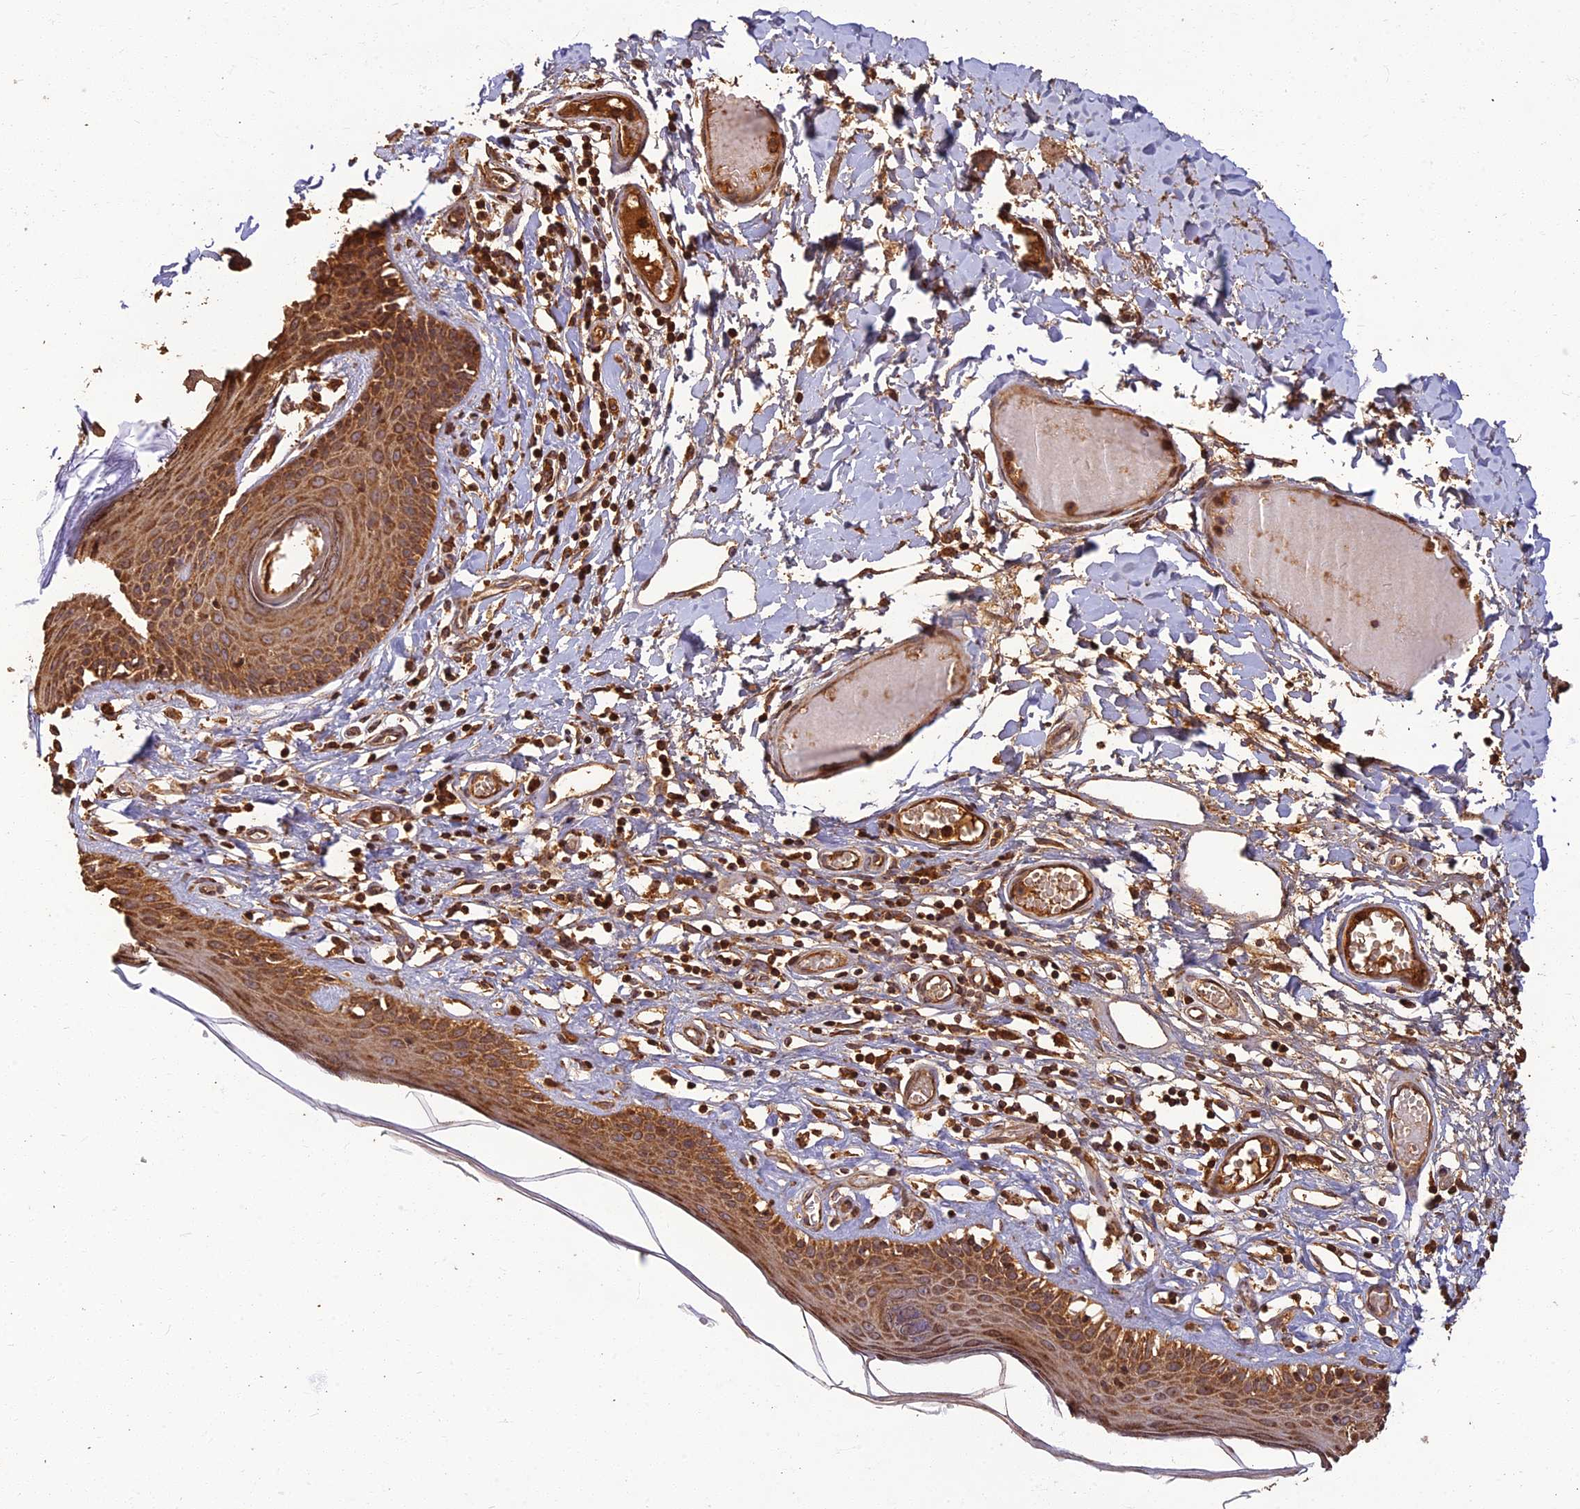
{"staining": {"intensity": "strong", "quantity": ">75%", "location": "cytoplasmic/membranous"}, "tissue": "skin", "cell_type": "Epidermal cells", "image_type": "normal", "snomed": [{"axis": "morphology", "description": "Normal tissue, NOS"}, {"axis": "topography", "description": "Adipose tissue"}, {"axis": "topography", "description": "Vascular tissue"}, {"axis": "topography", "description": "Vulva"}, {"axis": "topography", "description": "Peripheral nerve tissue"}], "caption": "The photomicrograph shows immunohistochemical staining of benign skin. There is strong cytoplasmic/membranous expression is appreciated in approximately >75% of epidermal cells. The staining was performed using DAB, with brown indicating positive protein expression. Nuclei are stained blue with hematoxylin.", "gene": "CORO1C", "patient": {"sex": "female", "age": 86}}